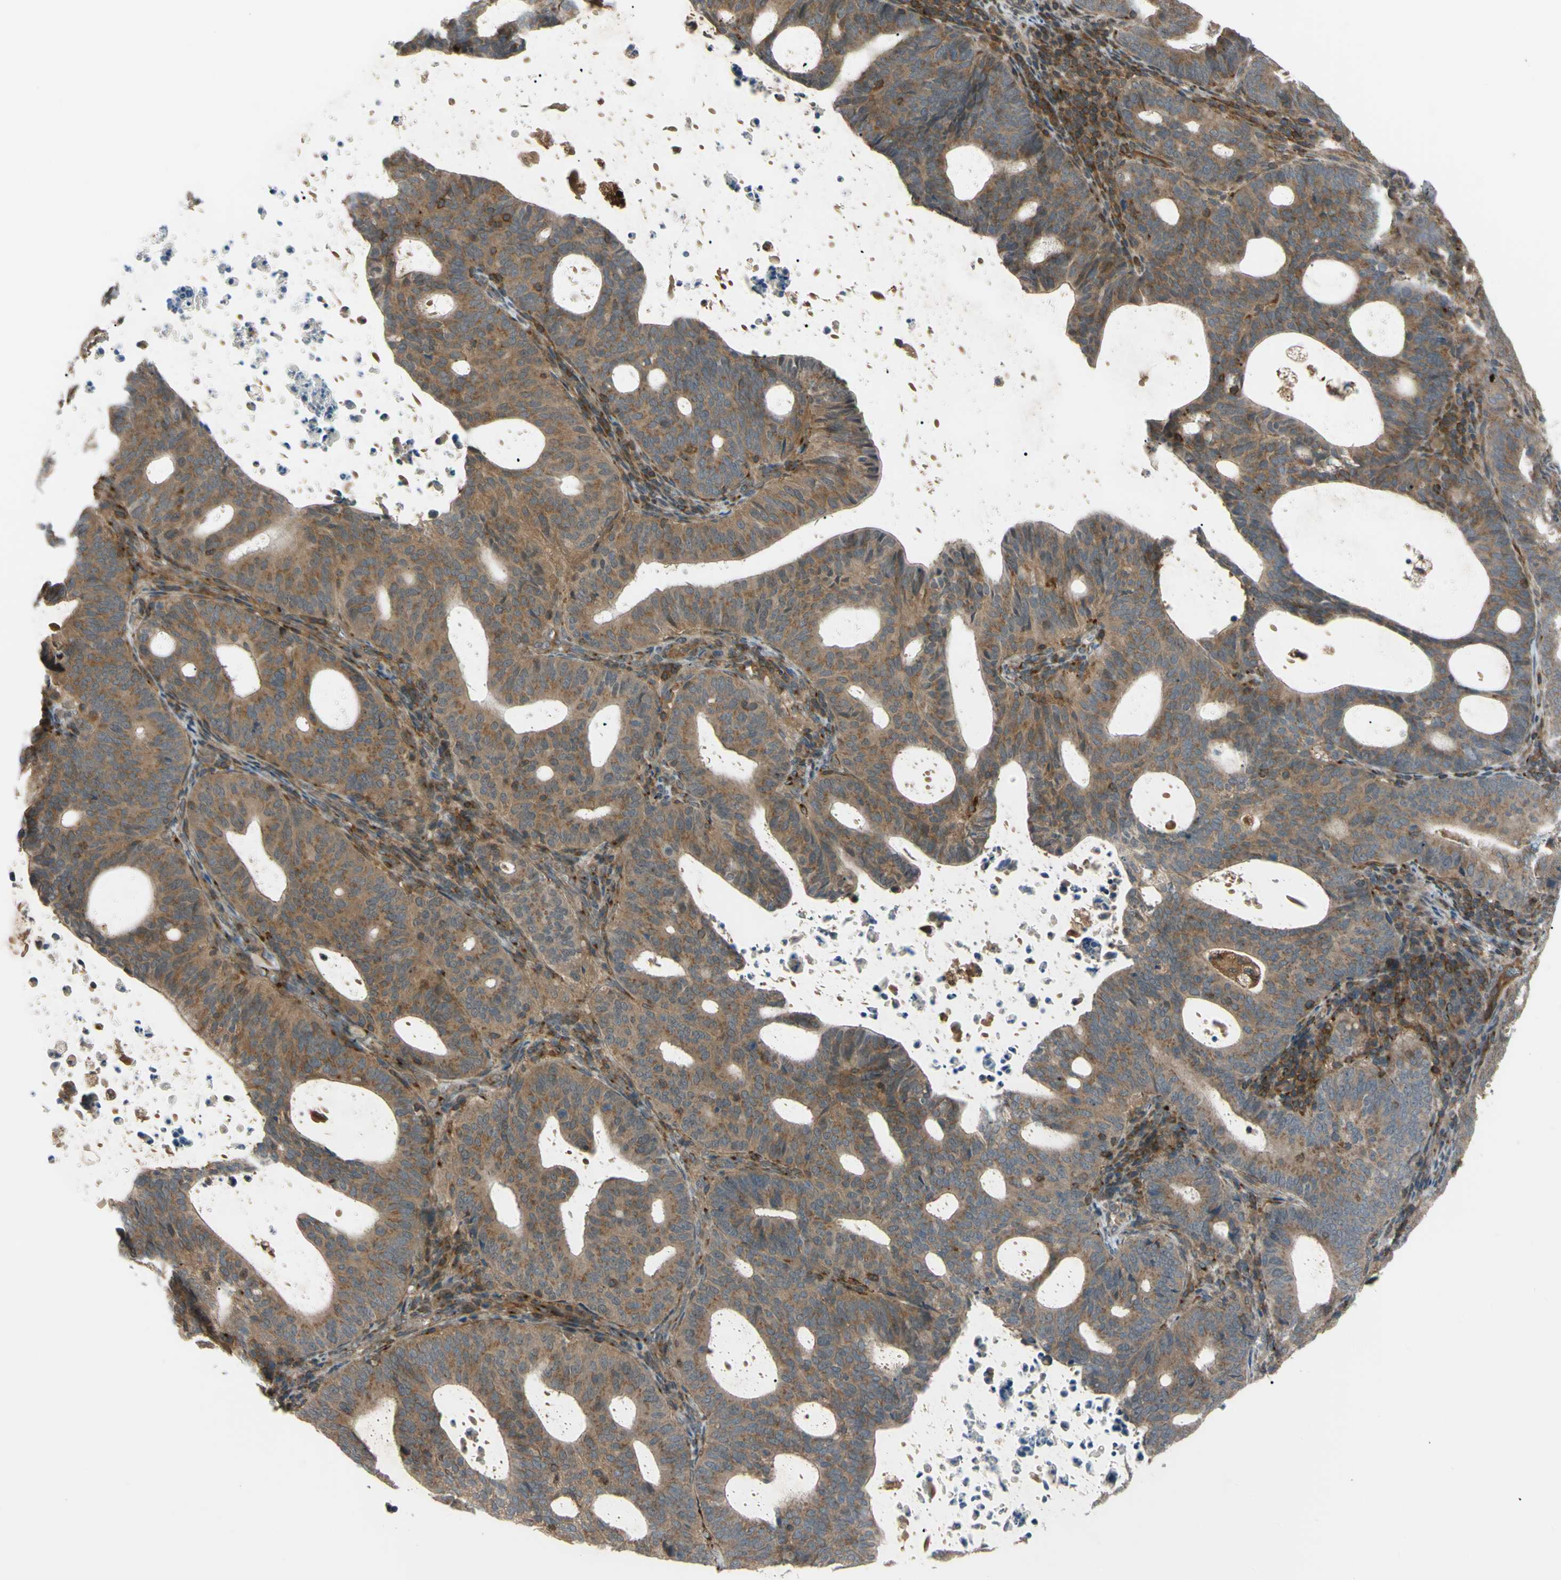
{"staining": {"intensity": "moderate", "quantity": "25%-75%", "location": "cytoplasmic/membranous,nuclear"}, "tissue": "endometrial cancer", "cell_type": "Tumor cells", "image_type": "cancer", "snomed": [{"axis": "morphology", "description": "Adenocarcinoma, NOS"}, {"axis": "topography", "description": "Uterus"}], "caption": "Human adenocarcinoma (endometrial) stained for a protein (brown) reveals moderate cytoplasmic/membranous and nuclear positive staining in approximately 25%-75% of tumor cells.", "gene": "FLII", "patient": {"sex": "female", "age": 83}}